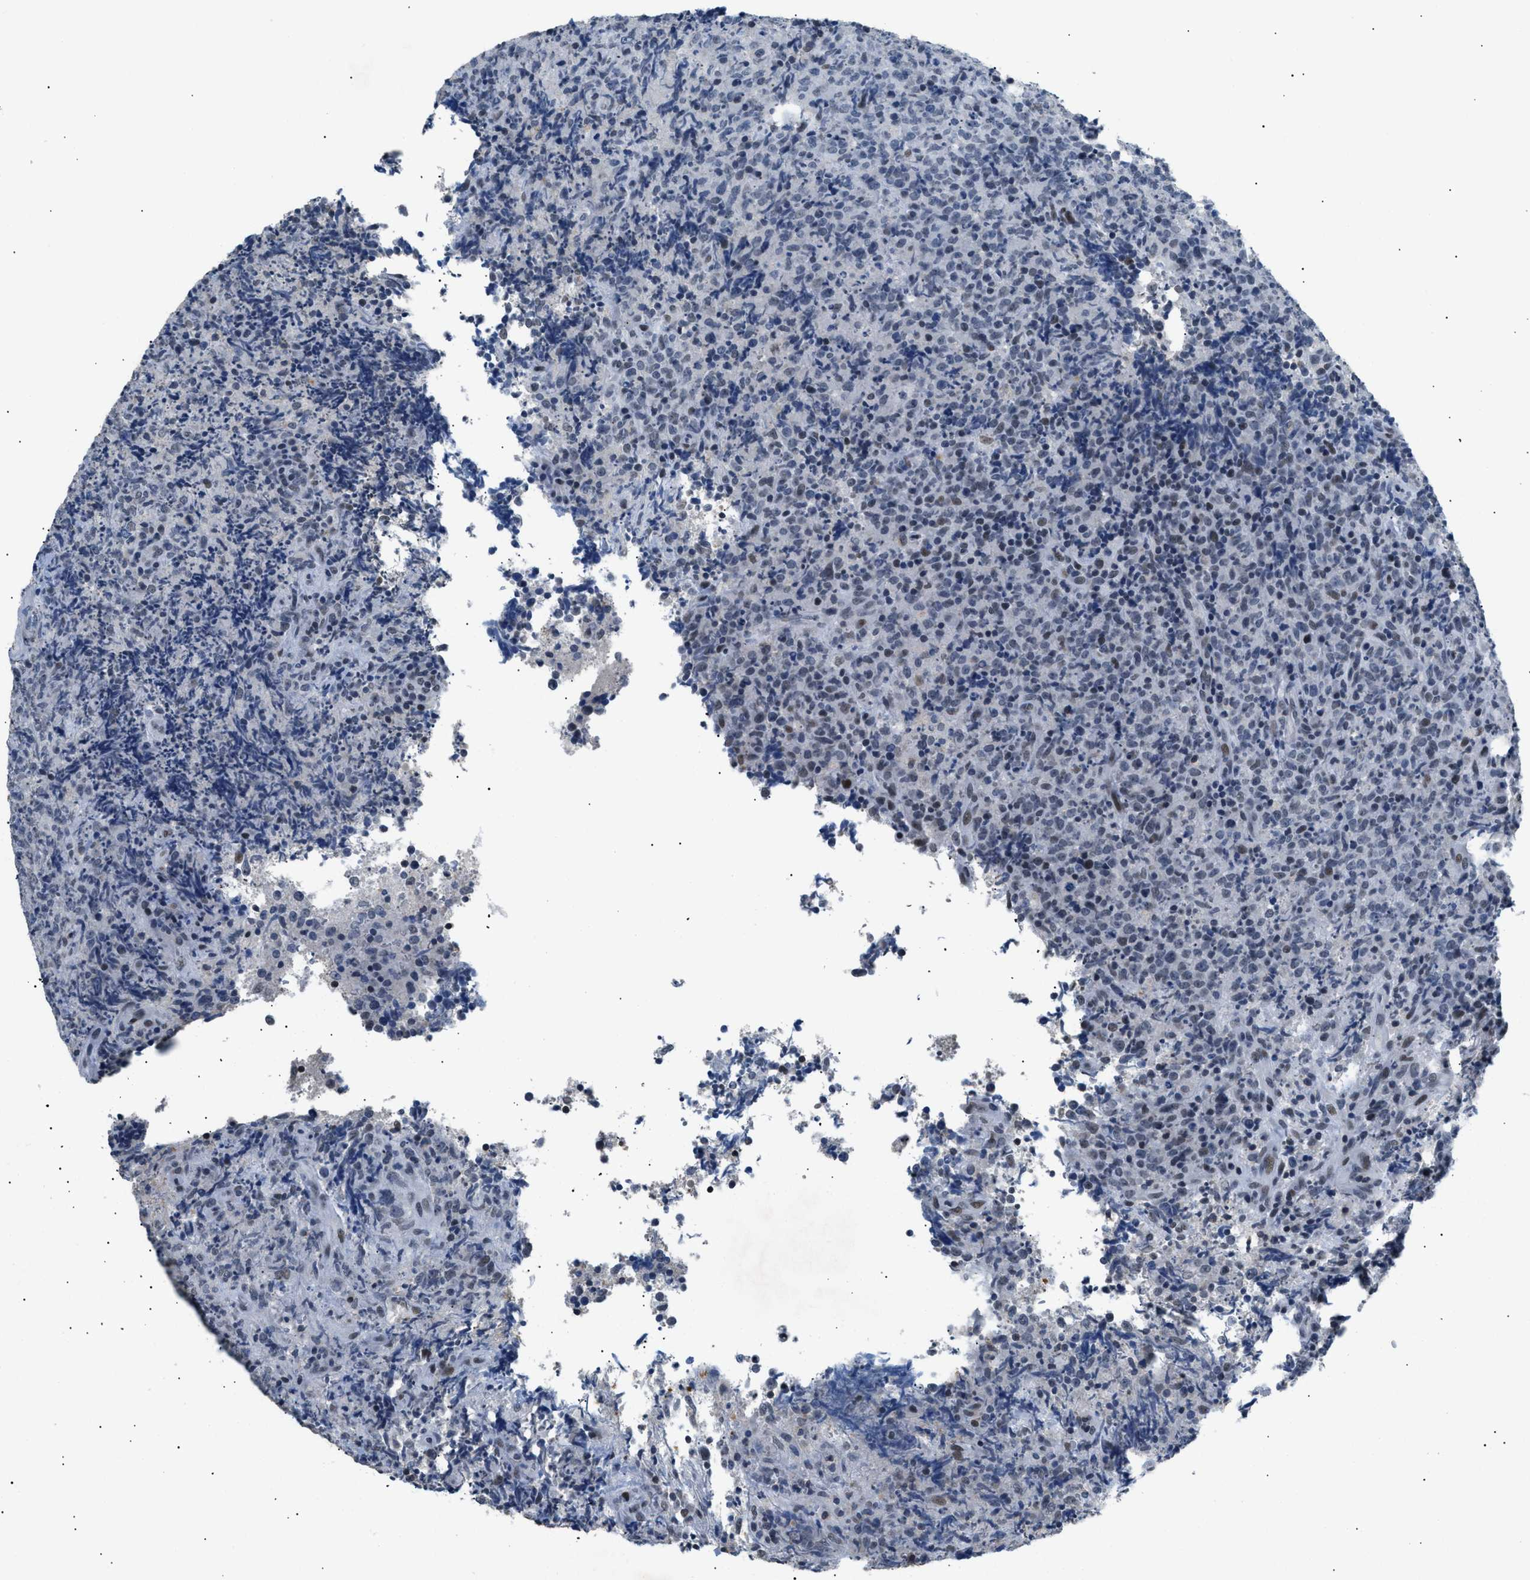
{"staining": {"intensity": "weak", "quantity": "<25%", "location": "nuclear"}, "tissue": "lymphoma", "cell_type": "Tumor cells", "image_type": "cancer", "snomed": [{"axis": "morphology", "description": "Malignant lymphoma, non-Hodgkin's type, High grade"}, {"axis": "topography", "description": "Tonsil"}], "caption": "High magnification brightfield microscopy of malignant lymphoma, non-Hodgkin's type (high-grade) stained with DAB (3,3'-diaminobenzidine) (brown) and counterstained with hematoxylin (blue): tumor cells show no significant expression.", "gene": "KCNC3", "patient": {"sex": "female", "age": 36}}